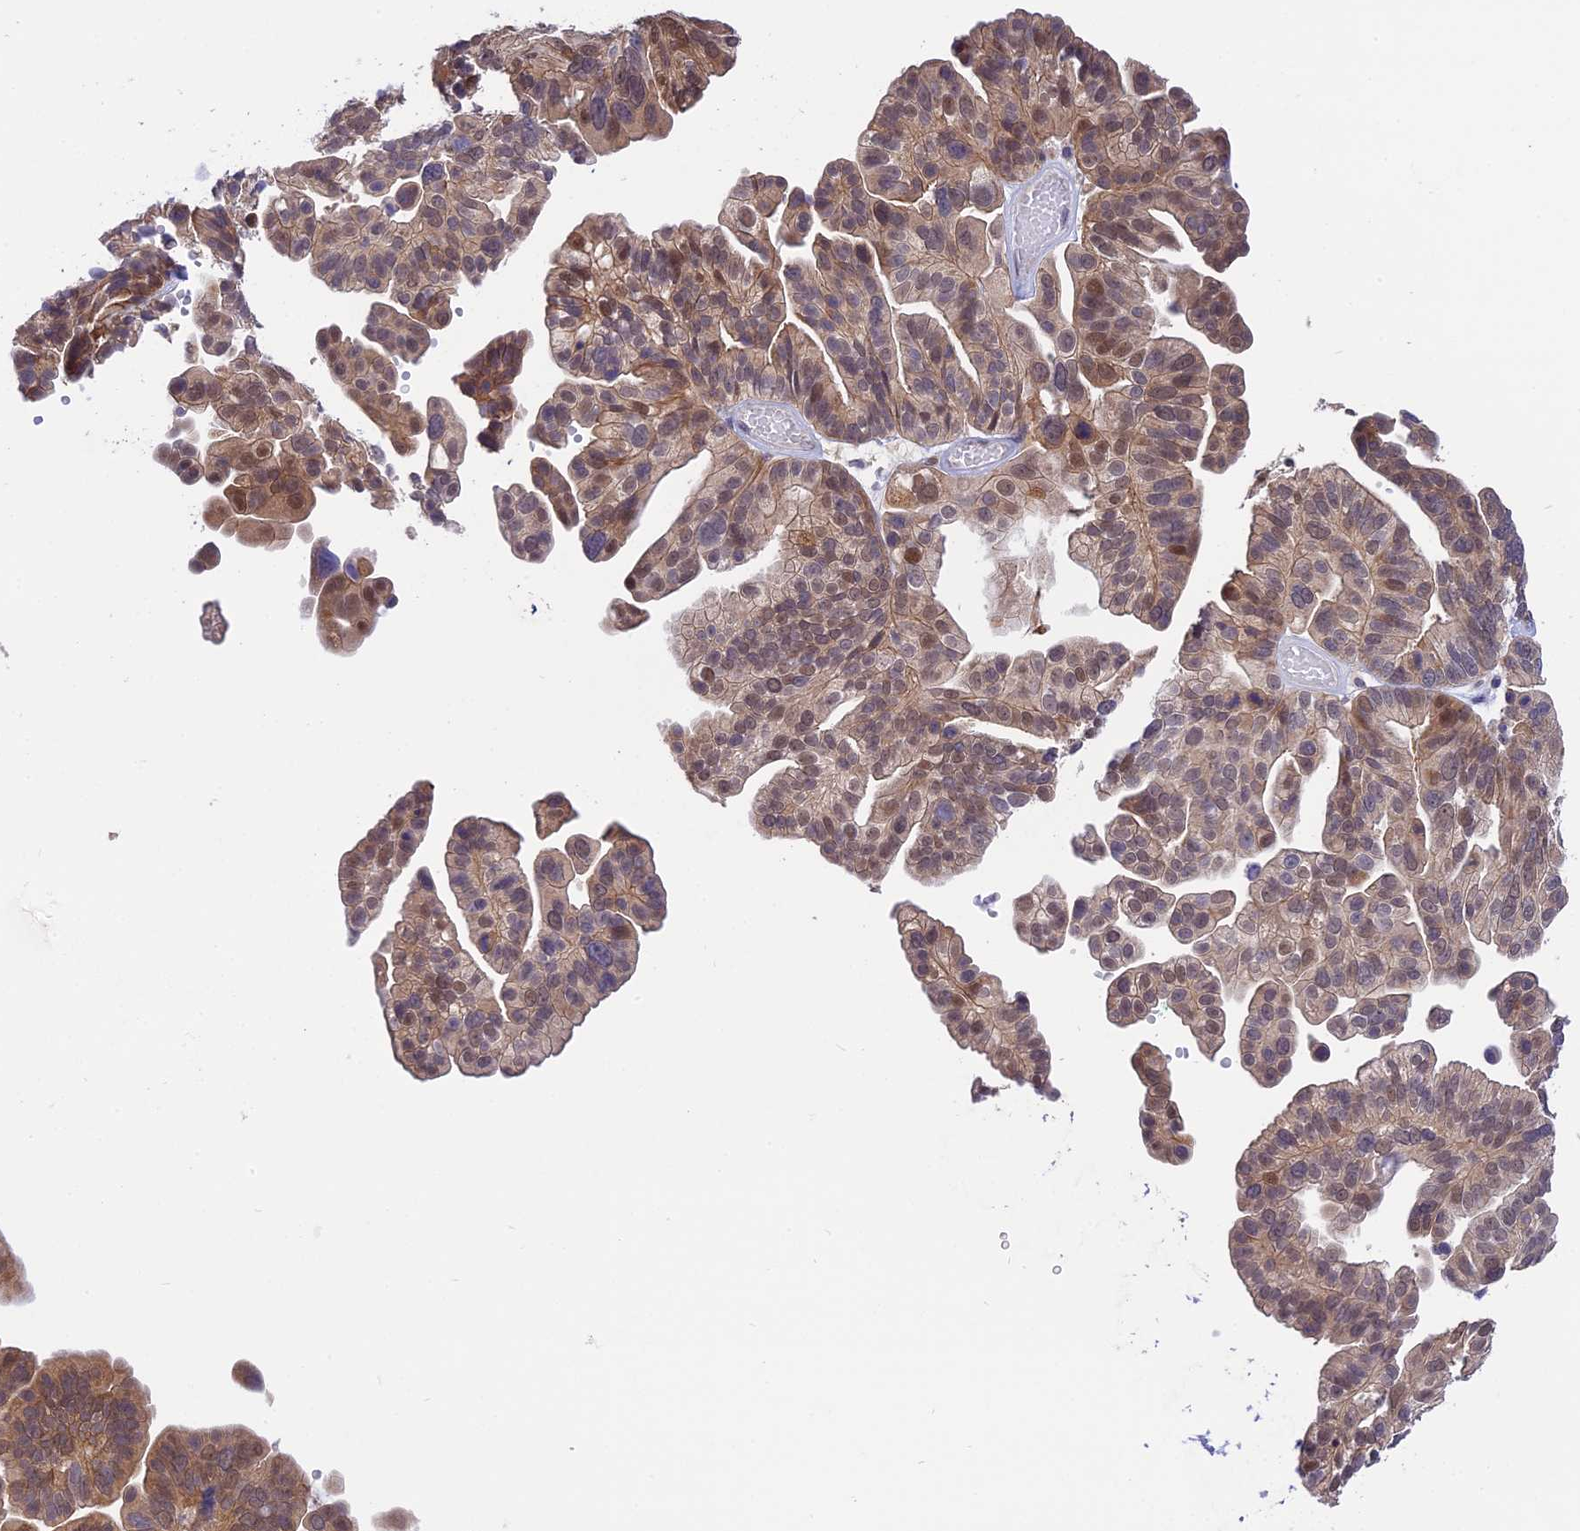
{"staining": {"intensity": "moderate", "quantity": "25%-75%", "location": "cytoplasmic/membranous,nuclear"}, "tissue": "ovarian cancer", "cell_type": "Tumor cells", "image_type": "cancer", "snomed": [{"axis": "morphology", "description": "Cystadenocarcinoma, serous, NOS"}, {"axis": "topography", "description": "Ovary"}], "caption": "IHC of human ovarian serous cystadenocarcinoma reveals medium levels of moderate cytoplasmic/membranous and nuclear positivity in about 25%-75% of tumor cells.", "gene": "KCTD14", "patient": {"sex": "female", "age": 56}}